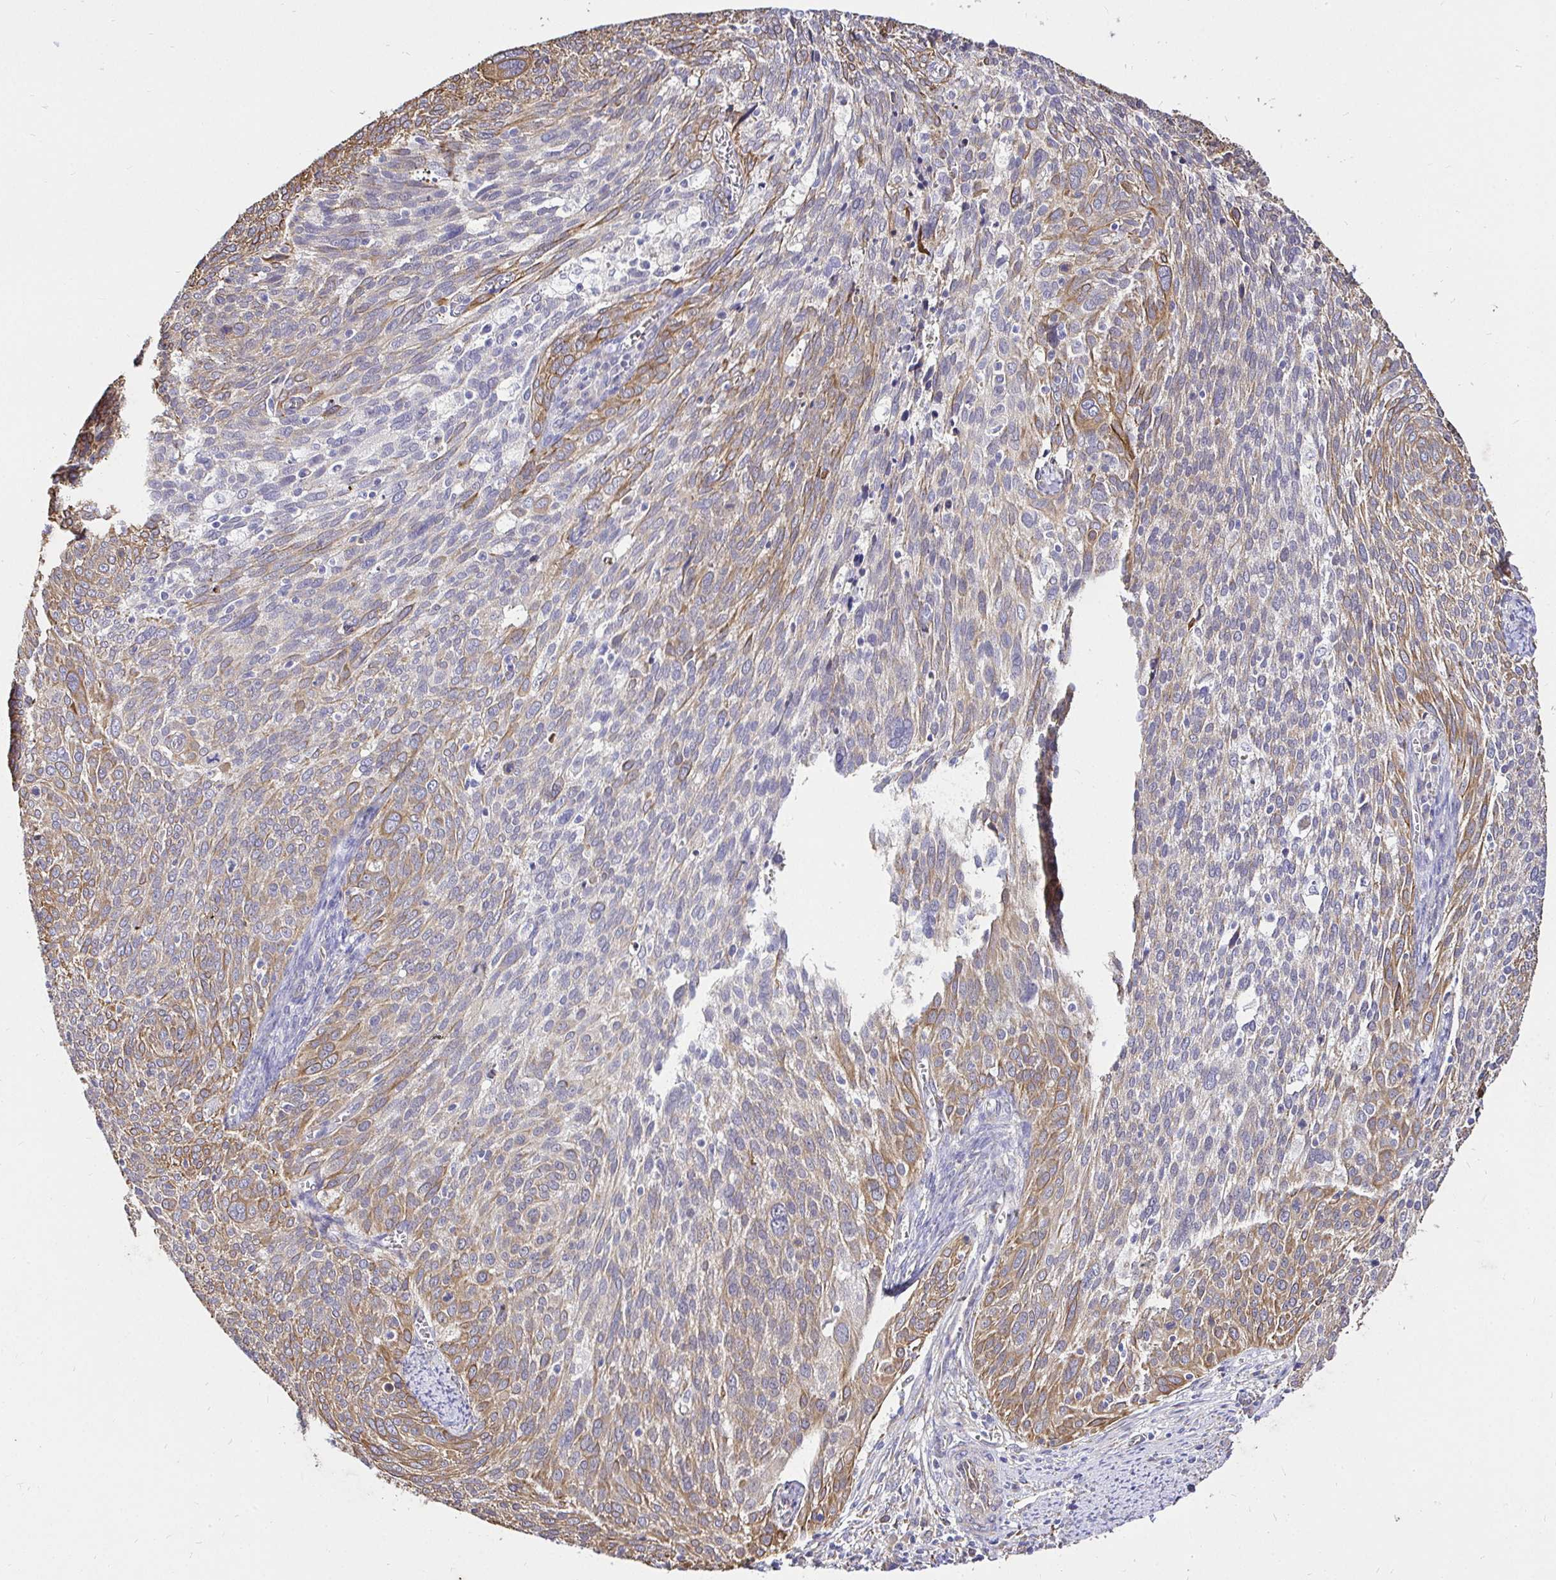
{"staining": {"intensity": "moderate", "quantity": "25%-75%", "location": "cytoplasmic/membranous"}, "tissue": "cervical cancer", "cell_type": "Tumor cells", "image_type": "cancer", "snomed": [{"axis": "morphology", "description": "Squamous cell carcinoma, NOS"}, {"axis": "topography", "description": "Cervix"}], "caption": "Immunohistochemical staining of human cervical cancer demonstrates medium levels of moderate cytoplasmic/membranous protein expression in approximately 25%-75% of tumor cells. Immunohistochemistry (ihc) stains the protein in brown and the nuclei are stained blue.", "gene": "CCDC122", "patient": {"sex": "female", "age": 39}}